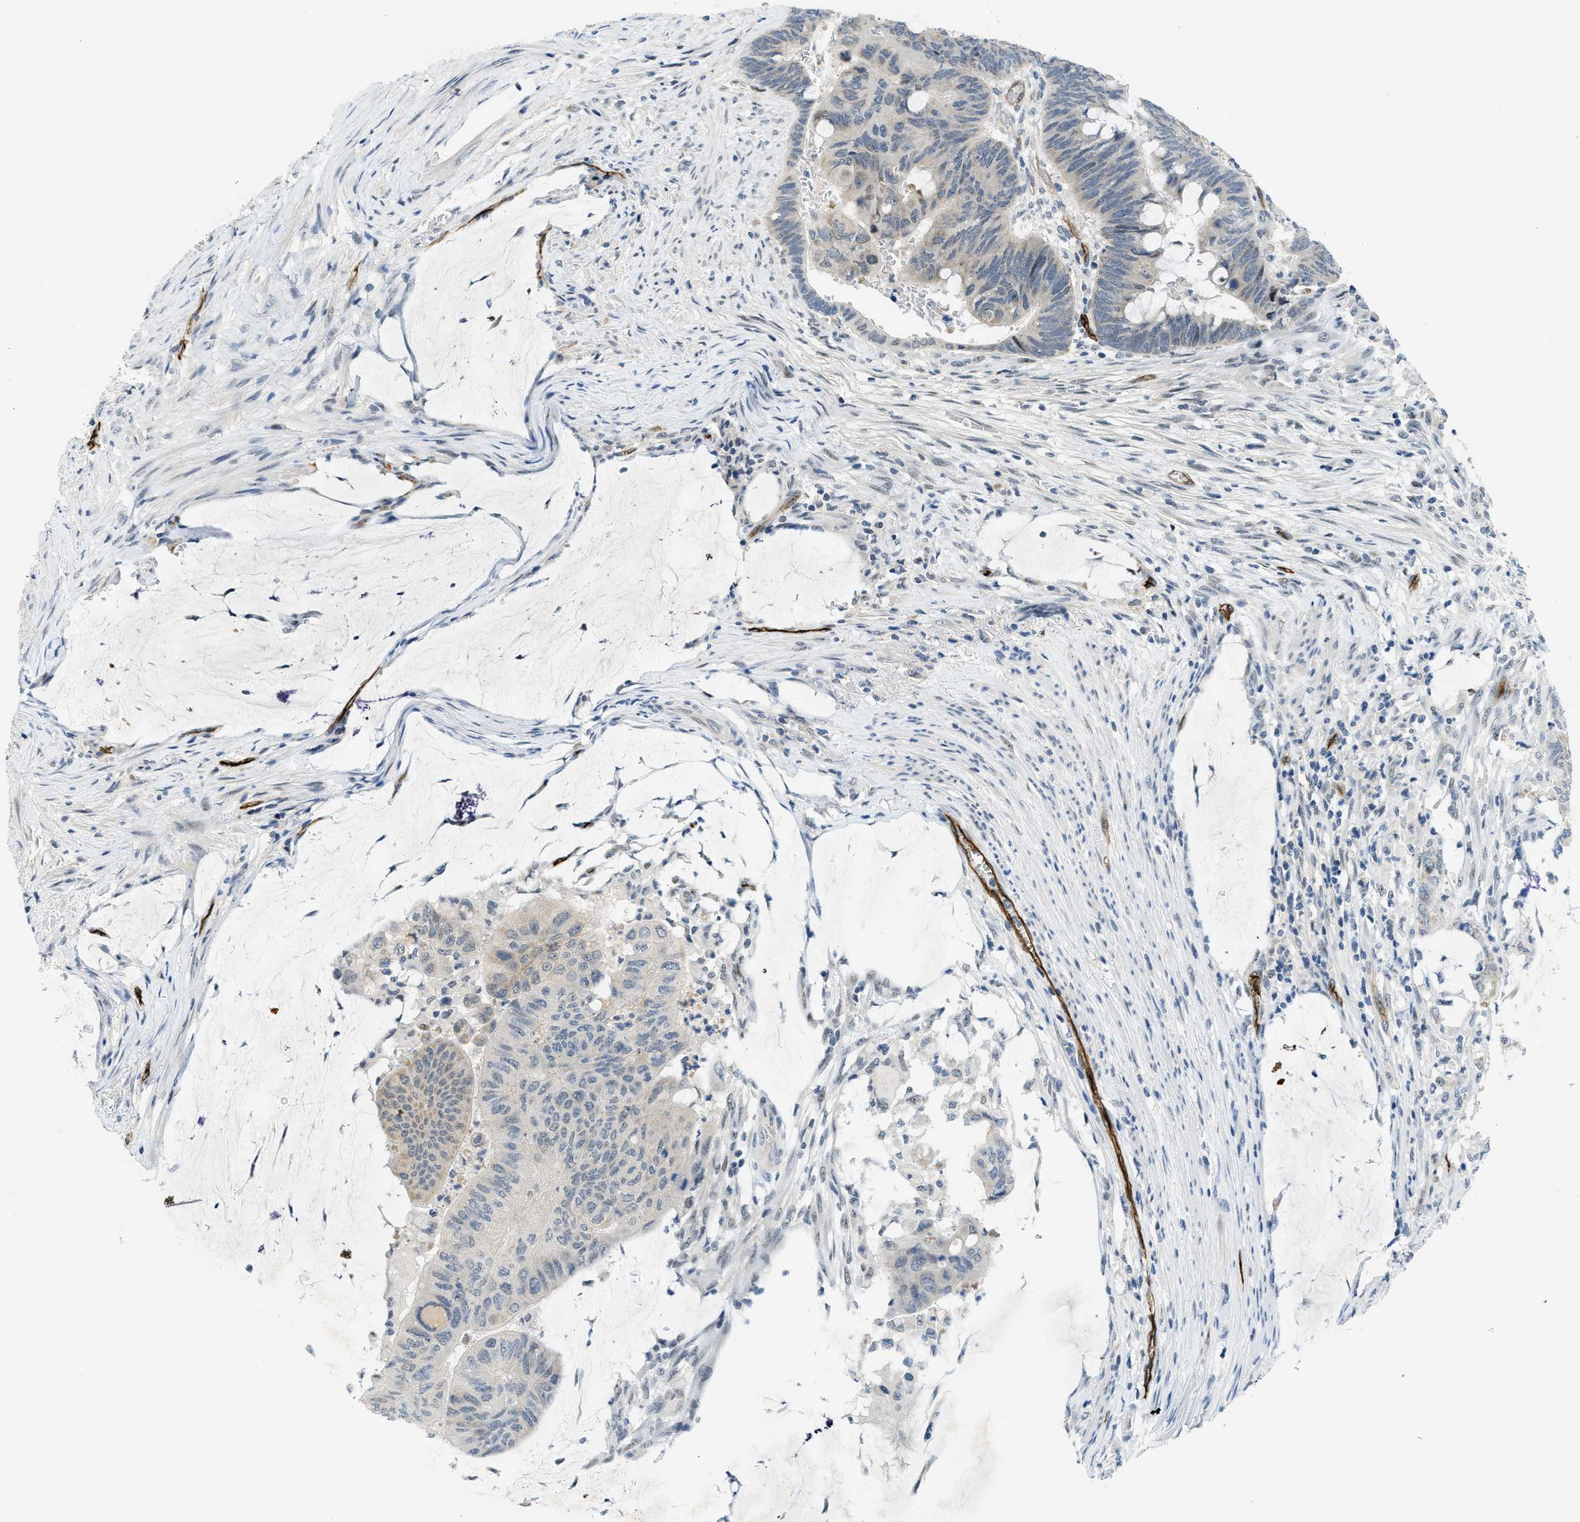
{"staining": {"intensity": "negative", "quantity": "none", "location": "none"}, "tissue": "colorectal cancer", "cell_type": "Tumor cells", "image_type": "cancer", "snomed": [{"axis": "morphology", "description": "Normal tissue, NOS"}, {"axis": "morphology", "description": "Adenocarcinoma, NOS"}, {"axis": "topography", "description": "Rectum"}], "caption": "This micrograph is of colorectal adenocarcinoma stained with immunohistochemistry to label a protein in brown with the nuclei are counter-stained blue. There is no positivity in tumor cells. (Brightfield microscopy of DAB immunohistochemistry at high magnification).", "gene": "SLCO2A1", "patient": {"sex": "male", "age": 92}}